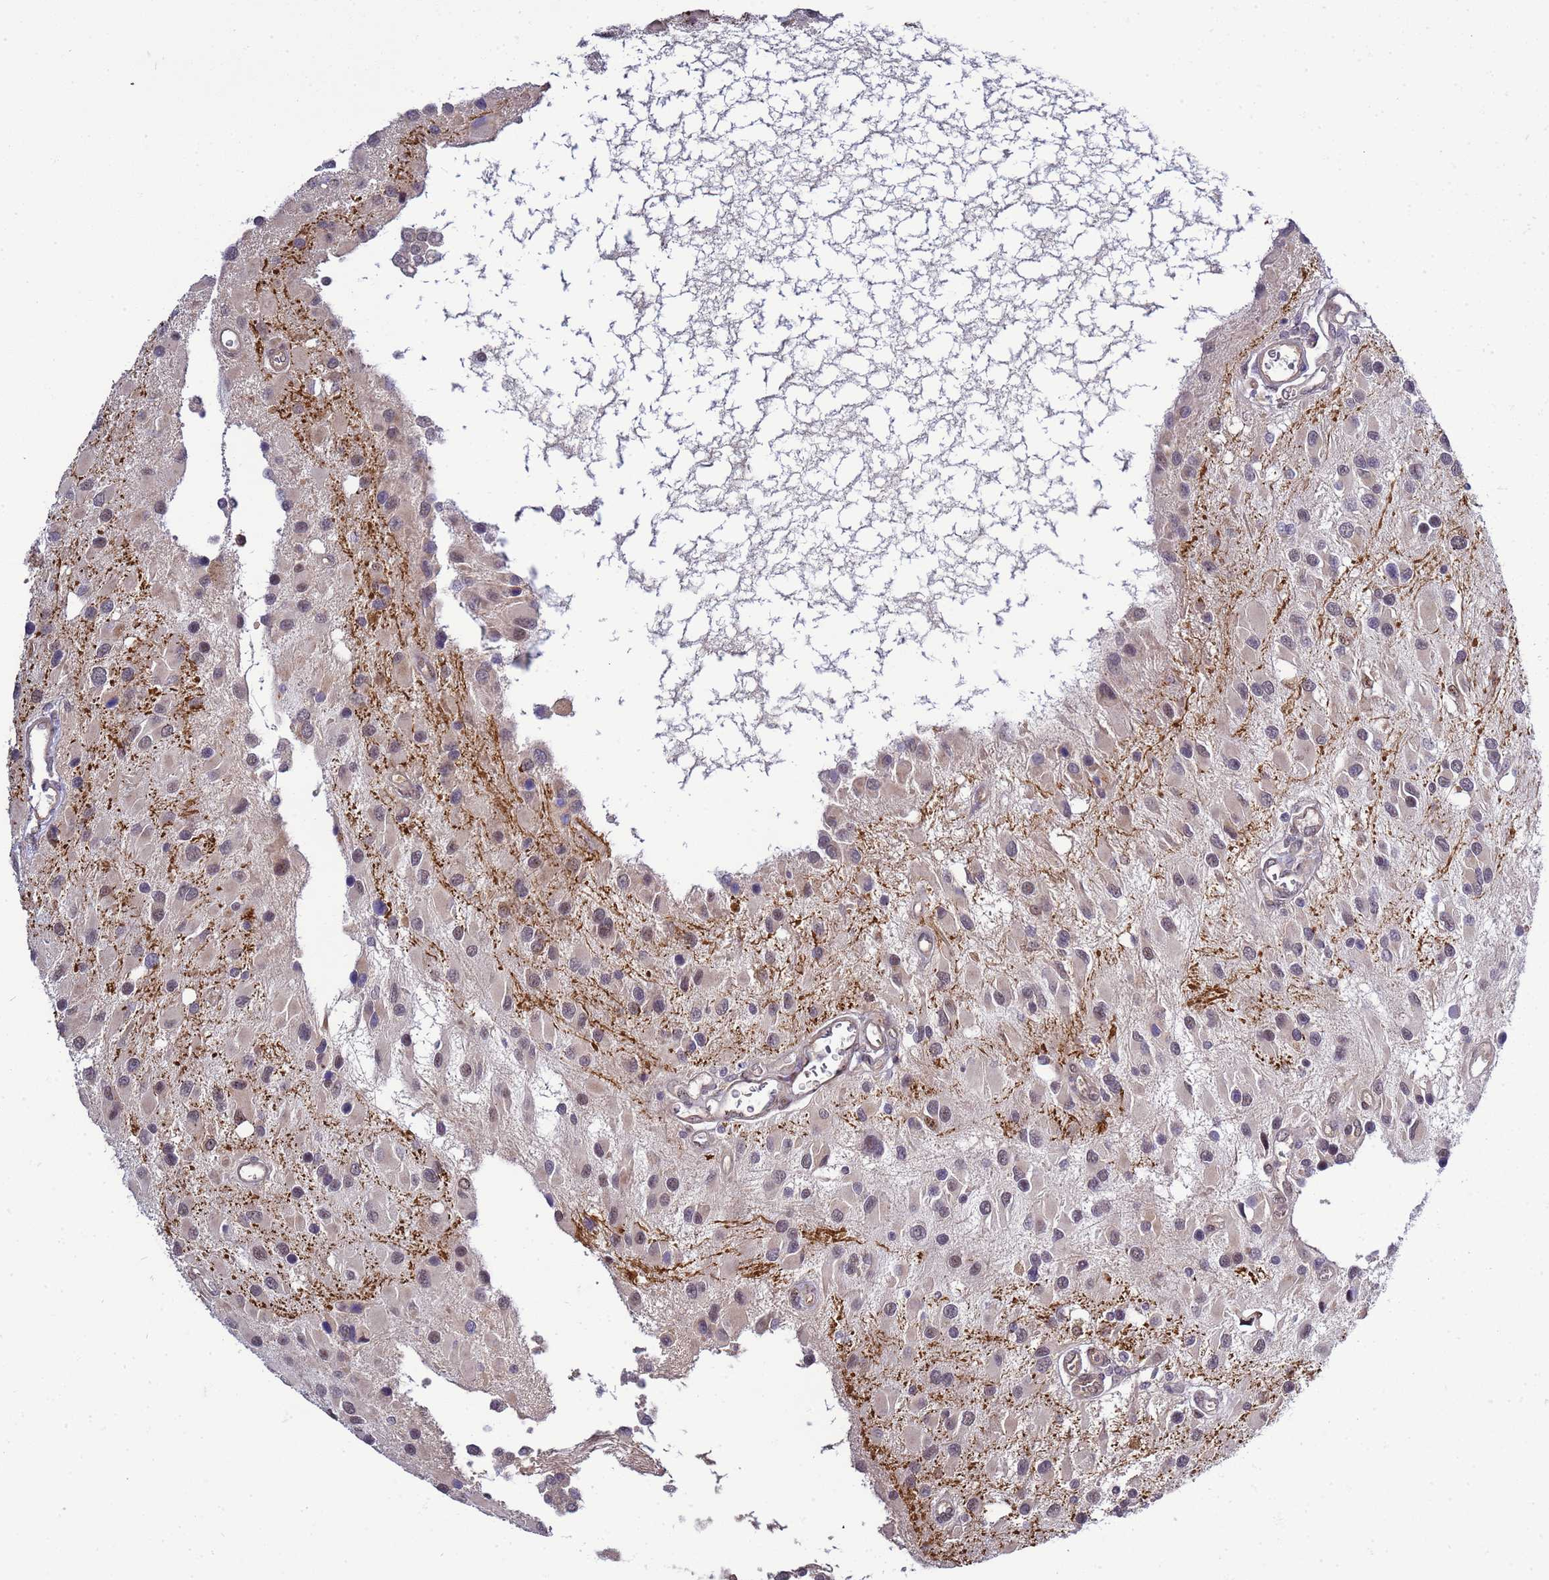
{"staining": {"intensity": "weak", "quantity": "25%-75%", "location": "nuclear"}, "tissue": "glioma", "cell_type": "Tumor cells", "image_type": "cancer", "snomed": [{"axis": "morphology", "description": "Glioma, malignant, High grade"}, {"axis": "topography", "description": "Brain"}], "caption": "Protein expression analysis of human malignant high-grade glioma reveals weak nuclear expression in about 25%-75% of tumor cells. Nuclei are stained in blue.", "gene": "GEN1", "patient": {"sex": "male", "age": 53}}